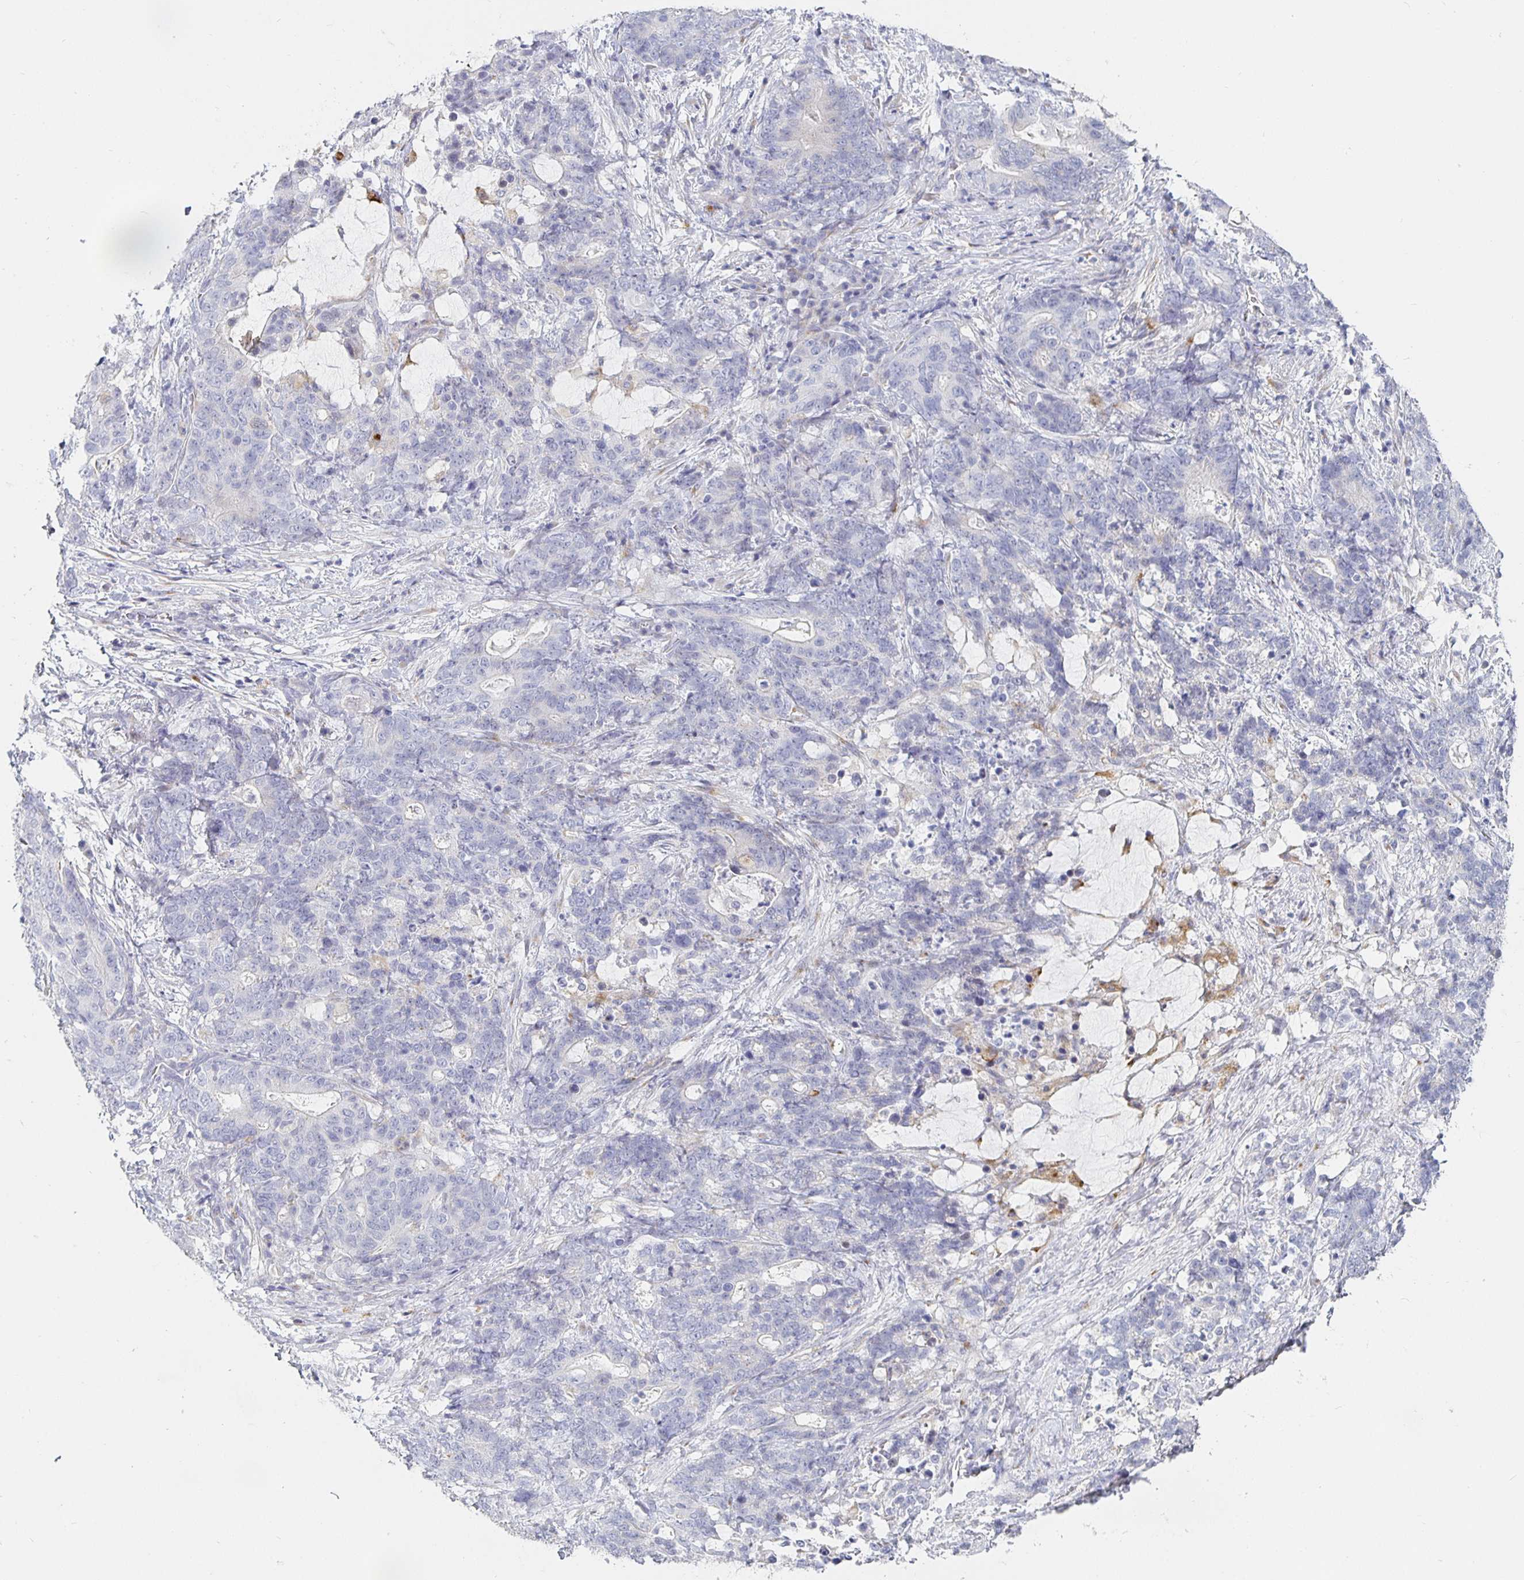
{"staining": {"intensity": "negative", "quantity": "none", "location": "none"}, "tissue": "stomach cancer", "cell_type": "Tumor cells", "image_type": "cancer", "snomed": [{"axis": "morphology", "description": "Normal tissue, NOS"}, {"axis": "morphology", "description": "Adenocarcinoma, NOS"}, {"axis": "topography", "description": "Stomach"}], "caption": "Tumor cells show no significant positivity in stomach cancer (adenocarcinoma). The staining is performed using DAB (3,3'-diaminobenzidine) brown chromogen with nuclei counter-stained in using hematoxylin.", "gene": "S100G", "patient": {"sex": "female", "age": 64}}